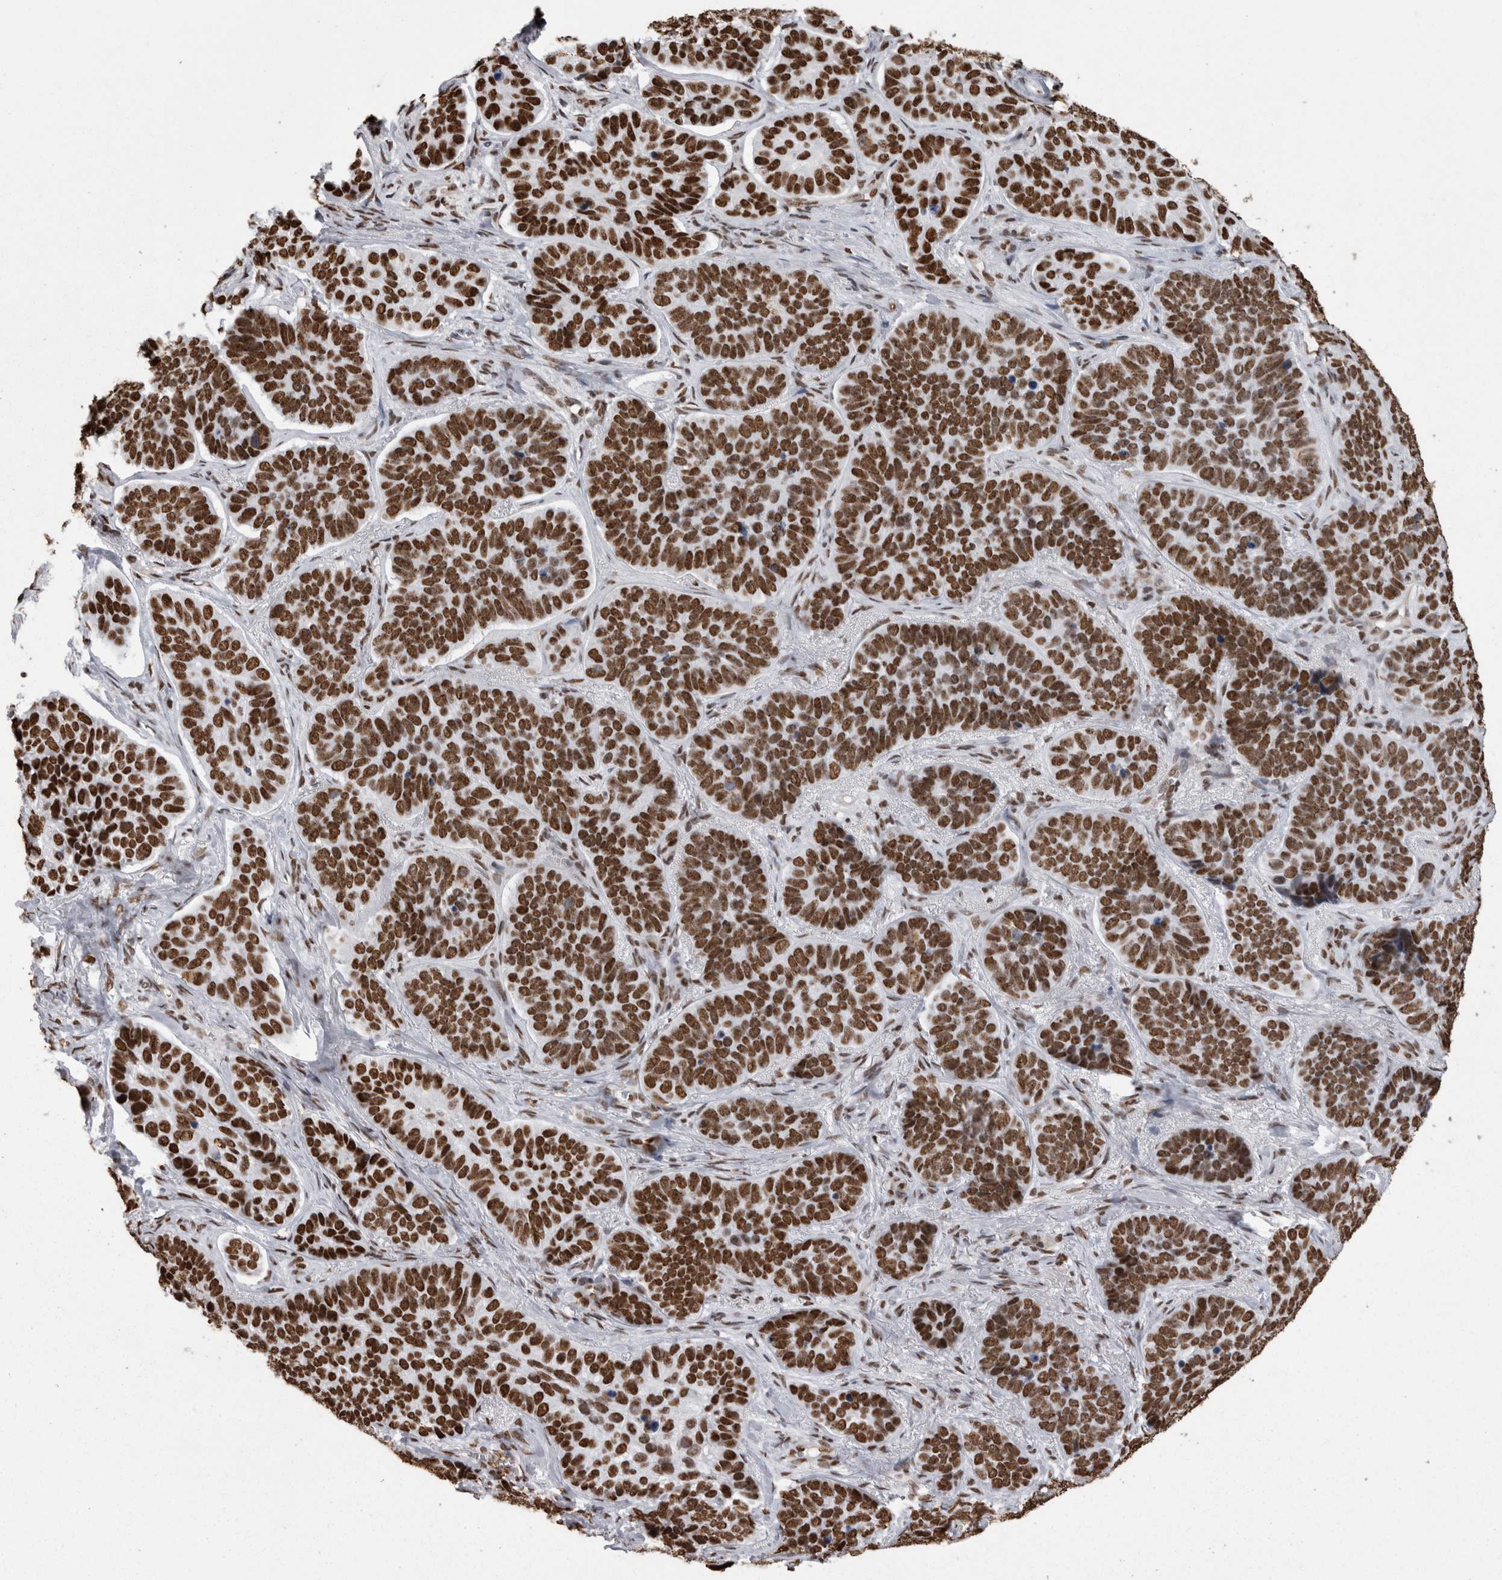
{"staining": {"intensity": "strong", "quantity": ">75%", "location": "nuclear"}, "tissue": "skin cancer", "cell_type": "Tumor cells", "image_type": "cancer", "snomed": [{"axis": "morphology", "description": "Basal cell carcinoma"}, {"axis": "topography", "description": "Skin"}], "caption": "Basal cell carcinoma (skin) was stained to show a protein in brown. There is high levels of strong nuclear staining in approximately >75% of tumor cells.", "gene": "HNRNPM", "patient": {"sex": "male", "age": 62}}